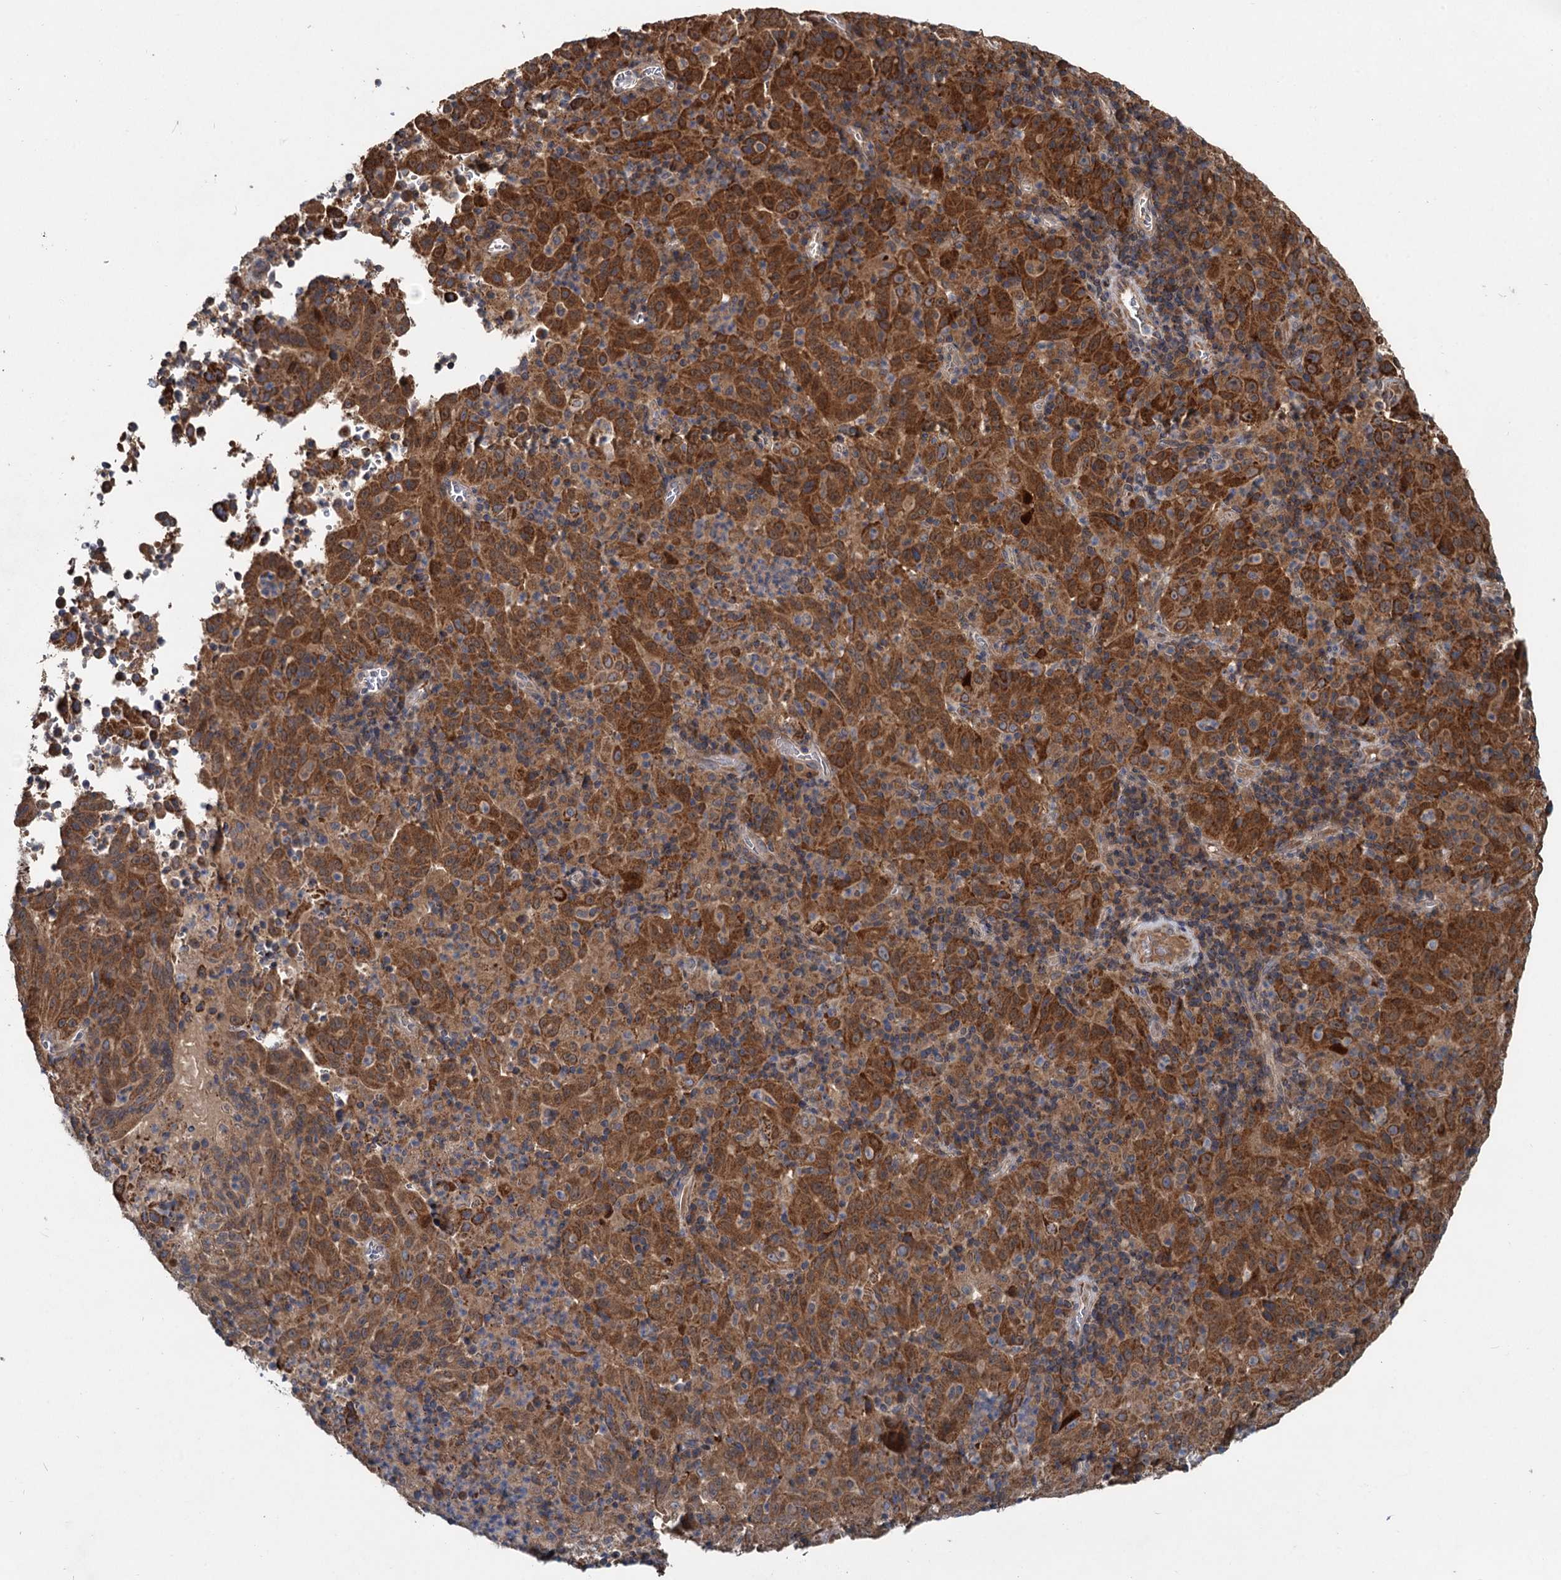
{"staining": {"intensity": "strong", "quantity": ">75%", "location": "cytoplasmic/membranous"}, "tissue": "pancreatic cancer", "cell_type": "Tumor cells", "image_type": "cancer", "snomed": [{"axis": "morphology", "description": "Adenocarcinoma, NOS"}, {"axis": "topography", "description": "Pancreas"}], "caption": "Immunohistochemistry (DAB) staining of pancreatic cancer shows strong cytoplasmic/membranous protein expression in approximately >75% of tumor cells.", "gene": "OTUB1", "patient": {"sex": "male", "age": 63}}